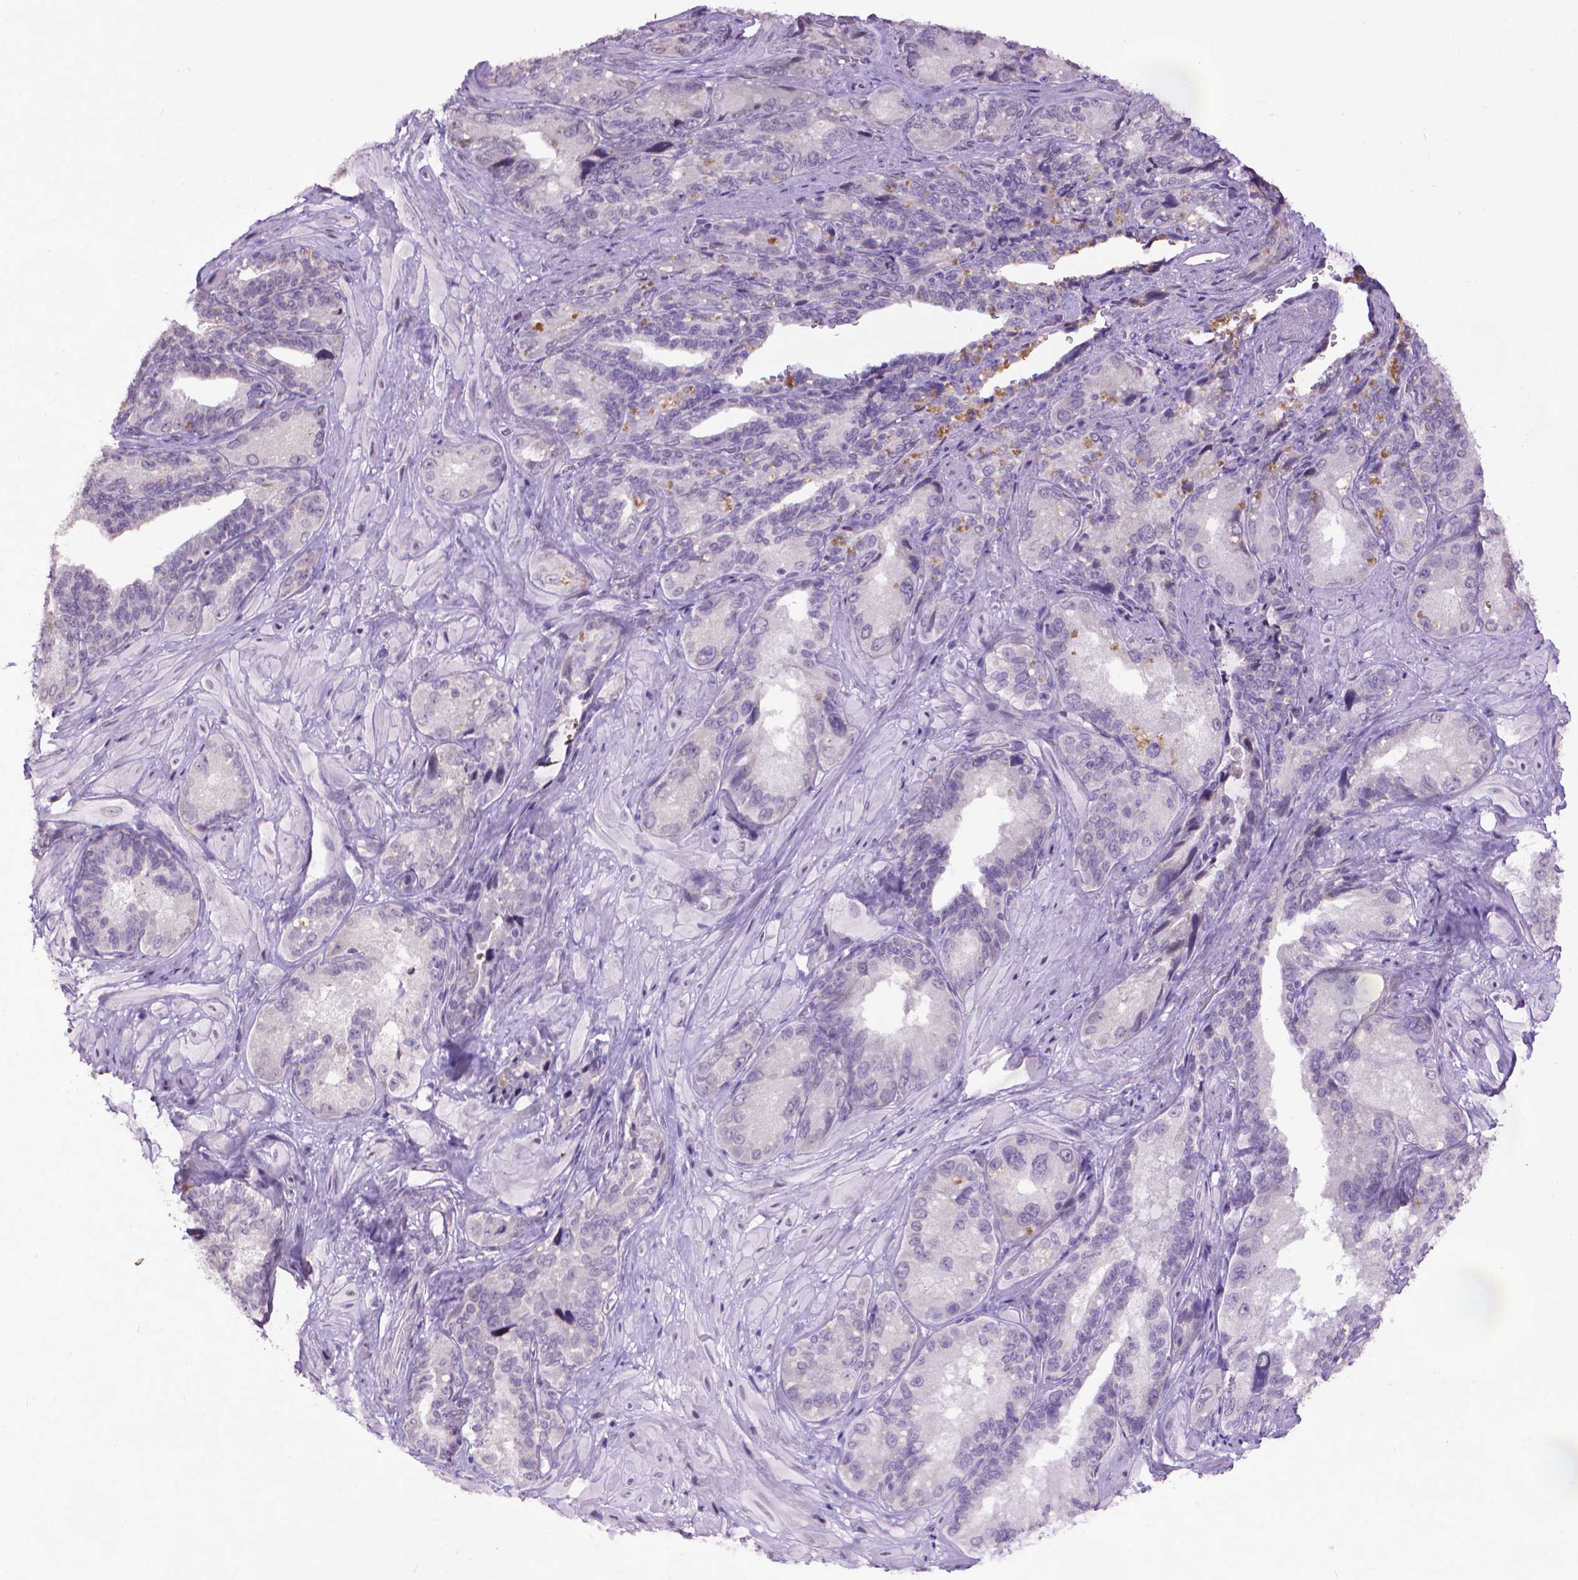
{"staining": {"intensity": "weak", "quantity": "<25%", "location": "cytoplasmic/membranous"}, "tissue": "seminal vesicle", "cell_type": "Glandular cells", "image_type": "normal", "snomed": [{"axis": "morphology", "description": "Normal tissue, NOS"}, {"axis": "topography", "description": "Seminal veicle"}], "caption": "High magnification brightfield microscopy of benign seminal vesicle stained with DAB (brown) and counterstained with hematoxylin (blue): glandular cells show no significant staining. Brightfield microscopy of immunohistochemistry stained with DAB (3,3'-diaminobenzidine) (brown) and hematoxylin (blue), captured at high magnification.", "gene": "KMO", "patient": {"sex": "male", "age": 69}}